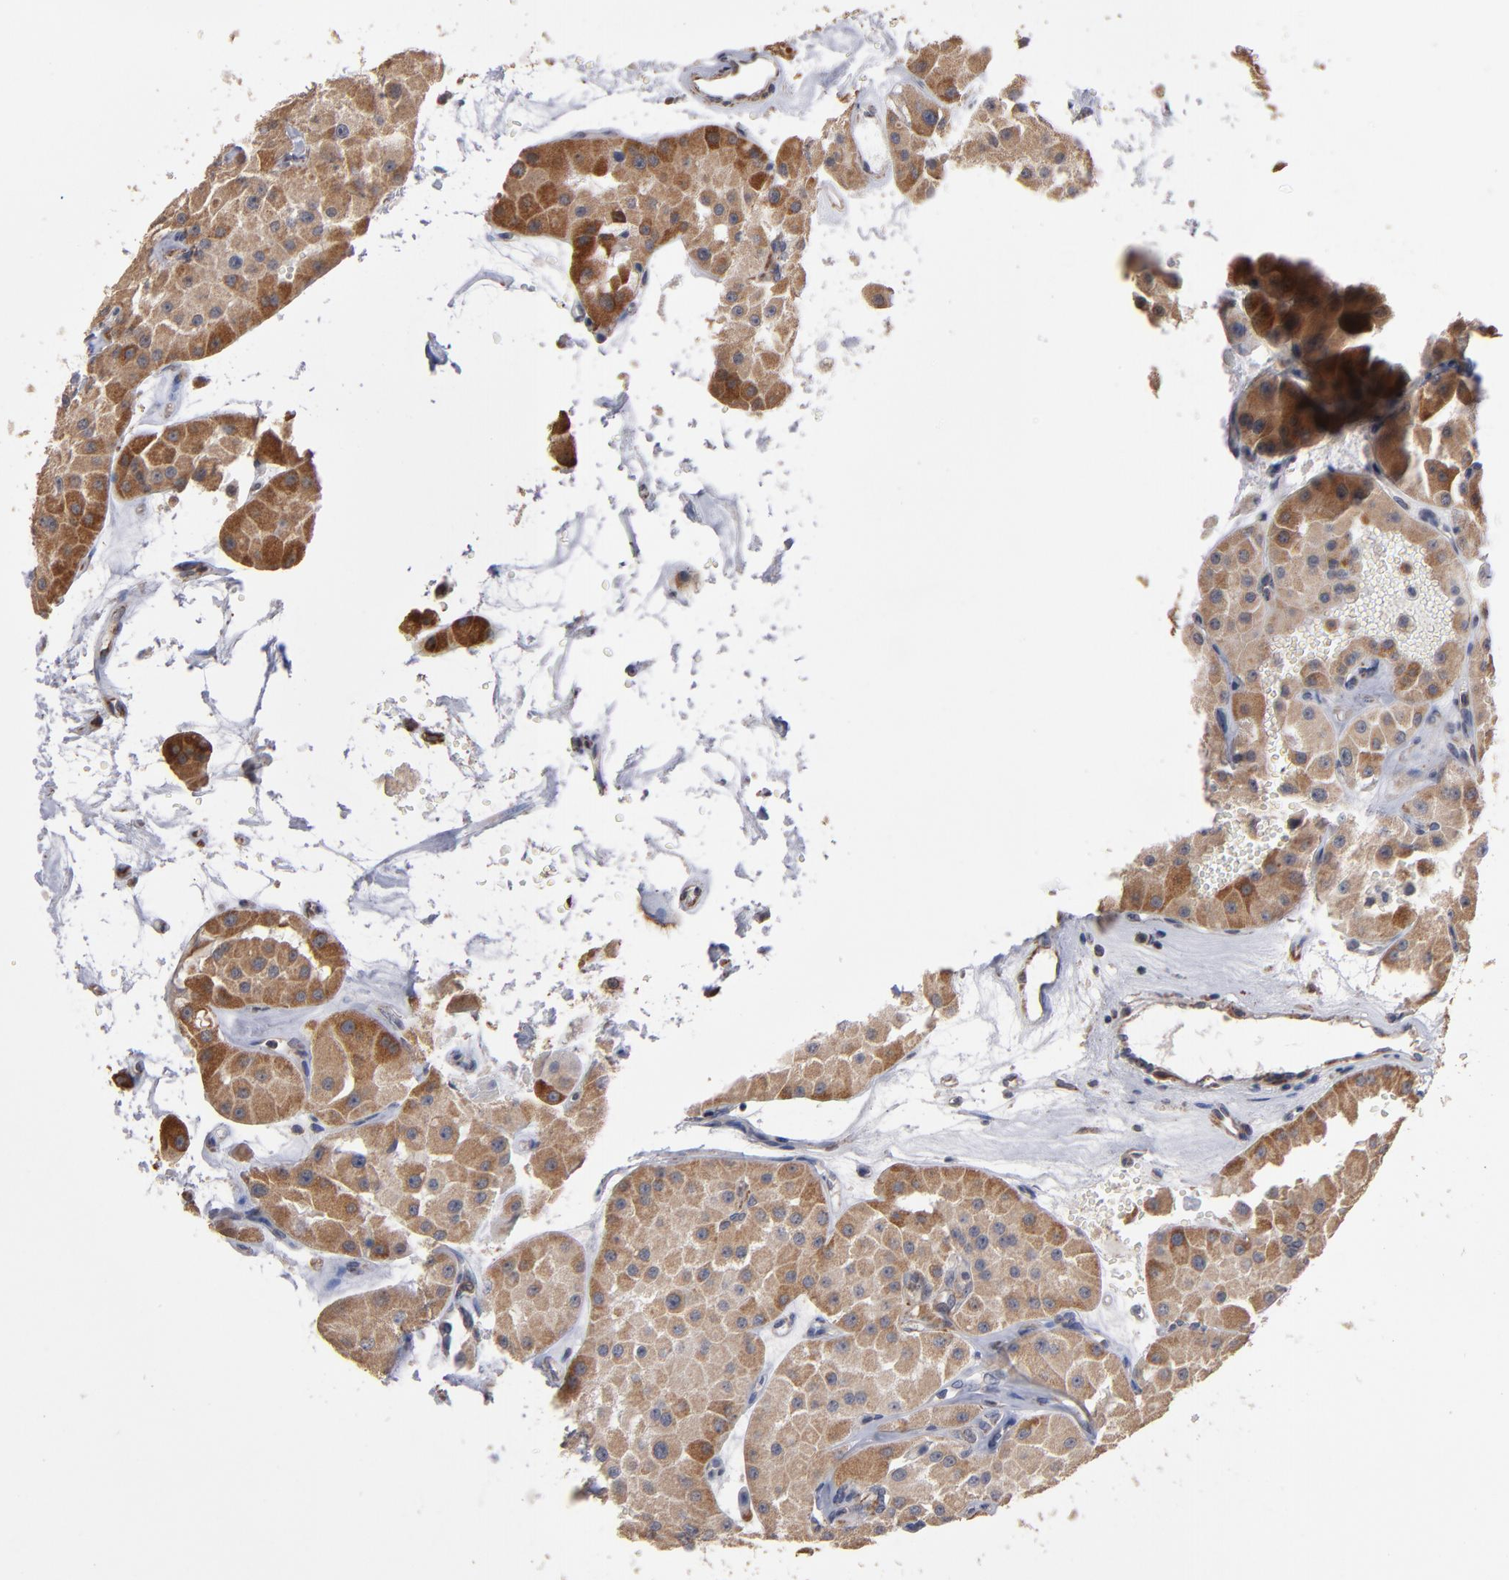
{"staining": {"intensity": "moderate", "quantity": ">75%", "location": "cytoplasmic/membranous"}, "tissue": "renal cancer", "cell_type": "Tumor cells", "image_type": "cancer", "snomed": [{"axis": "morphology", "description": "Adenocarcinoma, uncertain malignant potential"}, {"axis": "topography", "description": "Kidney"}], "caption": "A brown stain labels moderate cytoplasmic/membranous expression of a protein in adenocarcinoma,  uncertain malignant potential (renal) tumor cells. (DAB IHC with brightfield microscopy, high magnification).", "gene": "MIPOL1", "patient": {"sex": "male", "age": 63}}